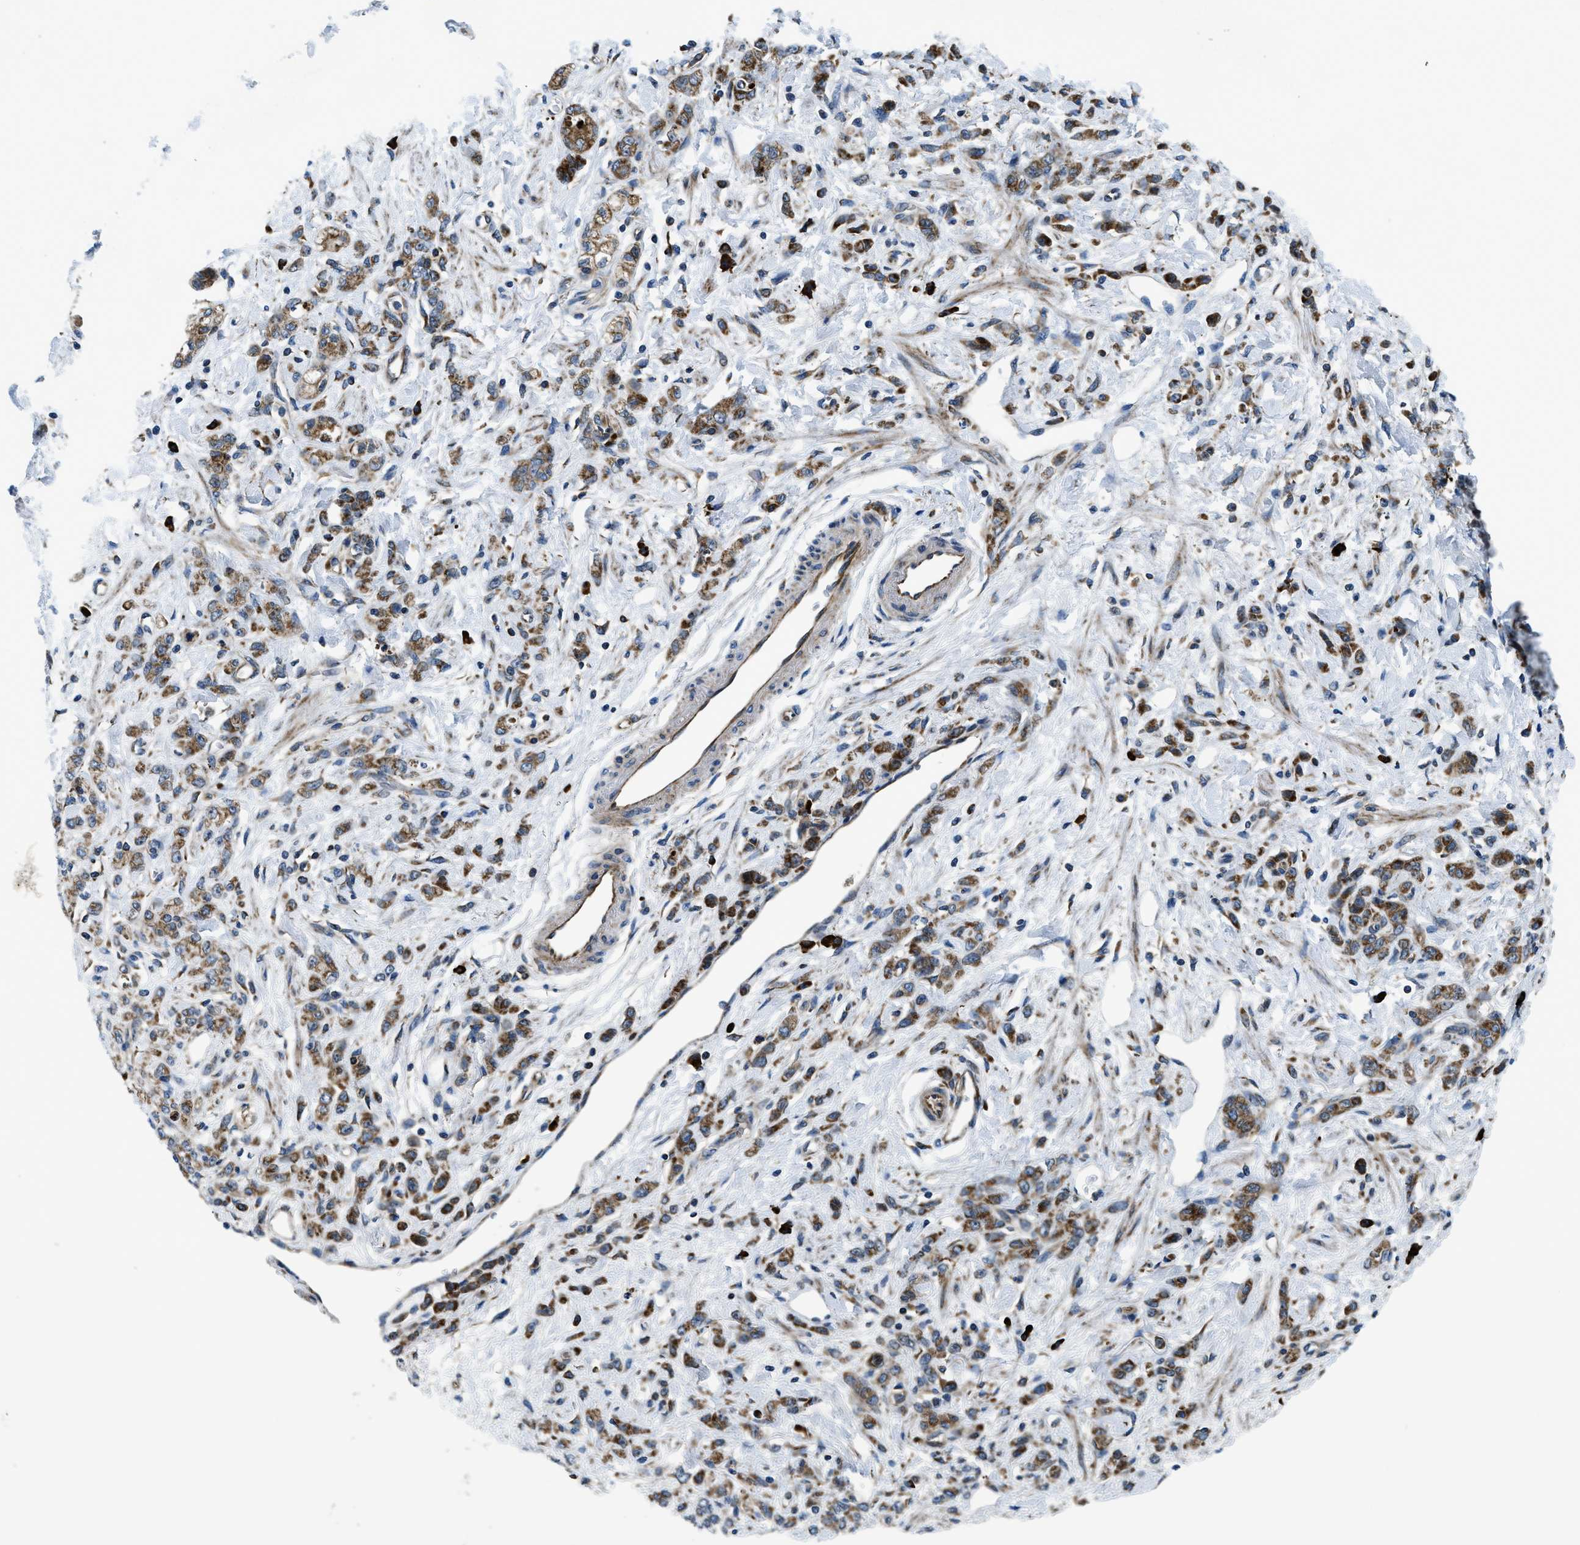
{"staining": {"intensity": "moderate", "quantity": ">75%", "location": "cytoplasmic/membranous"}, "tissue": "stomach cancer", "cell_type": "Tumor cells", "image_type": "cancer", "snomed": [{"axis": "morphology", "description": "Normal tissue, NOS"}, {"axis": "morphology", "description": "Adenocarcinoma, NOS"}, {"axis": "topography", "description": "Stomach"}], "caption": "IHC histopathology image of neoplastic tissue: adenocarcinoma (stomach) stained using immunohistochemistry displays medium levels of moderate protein expression localized specifically in the cytoplasmic/membranous of tumor cells, appearing as a cytoplasmic/membranous brown color.", "gene": "CSPG4", "patient": {"sex": "male", "age": 82}}